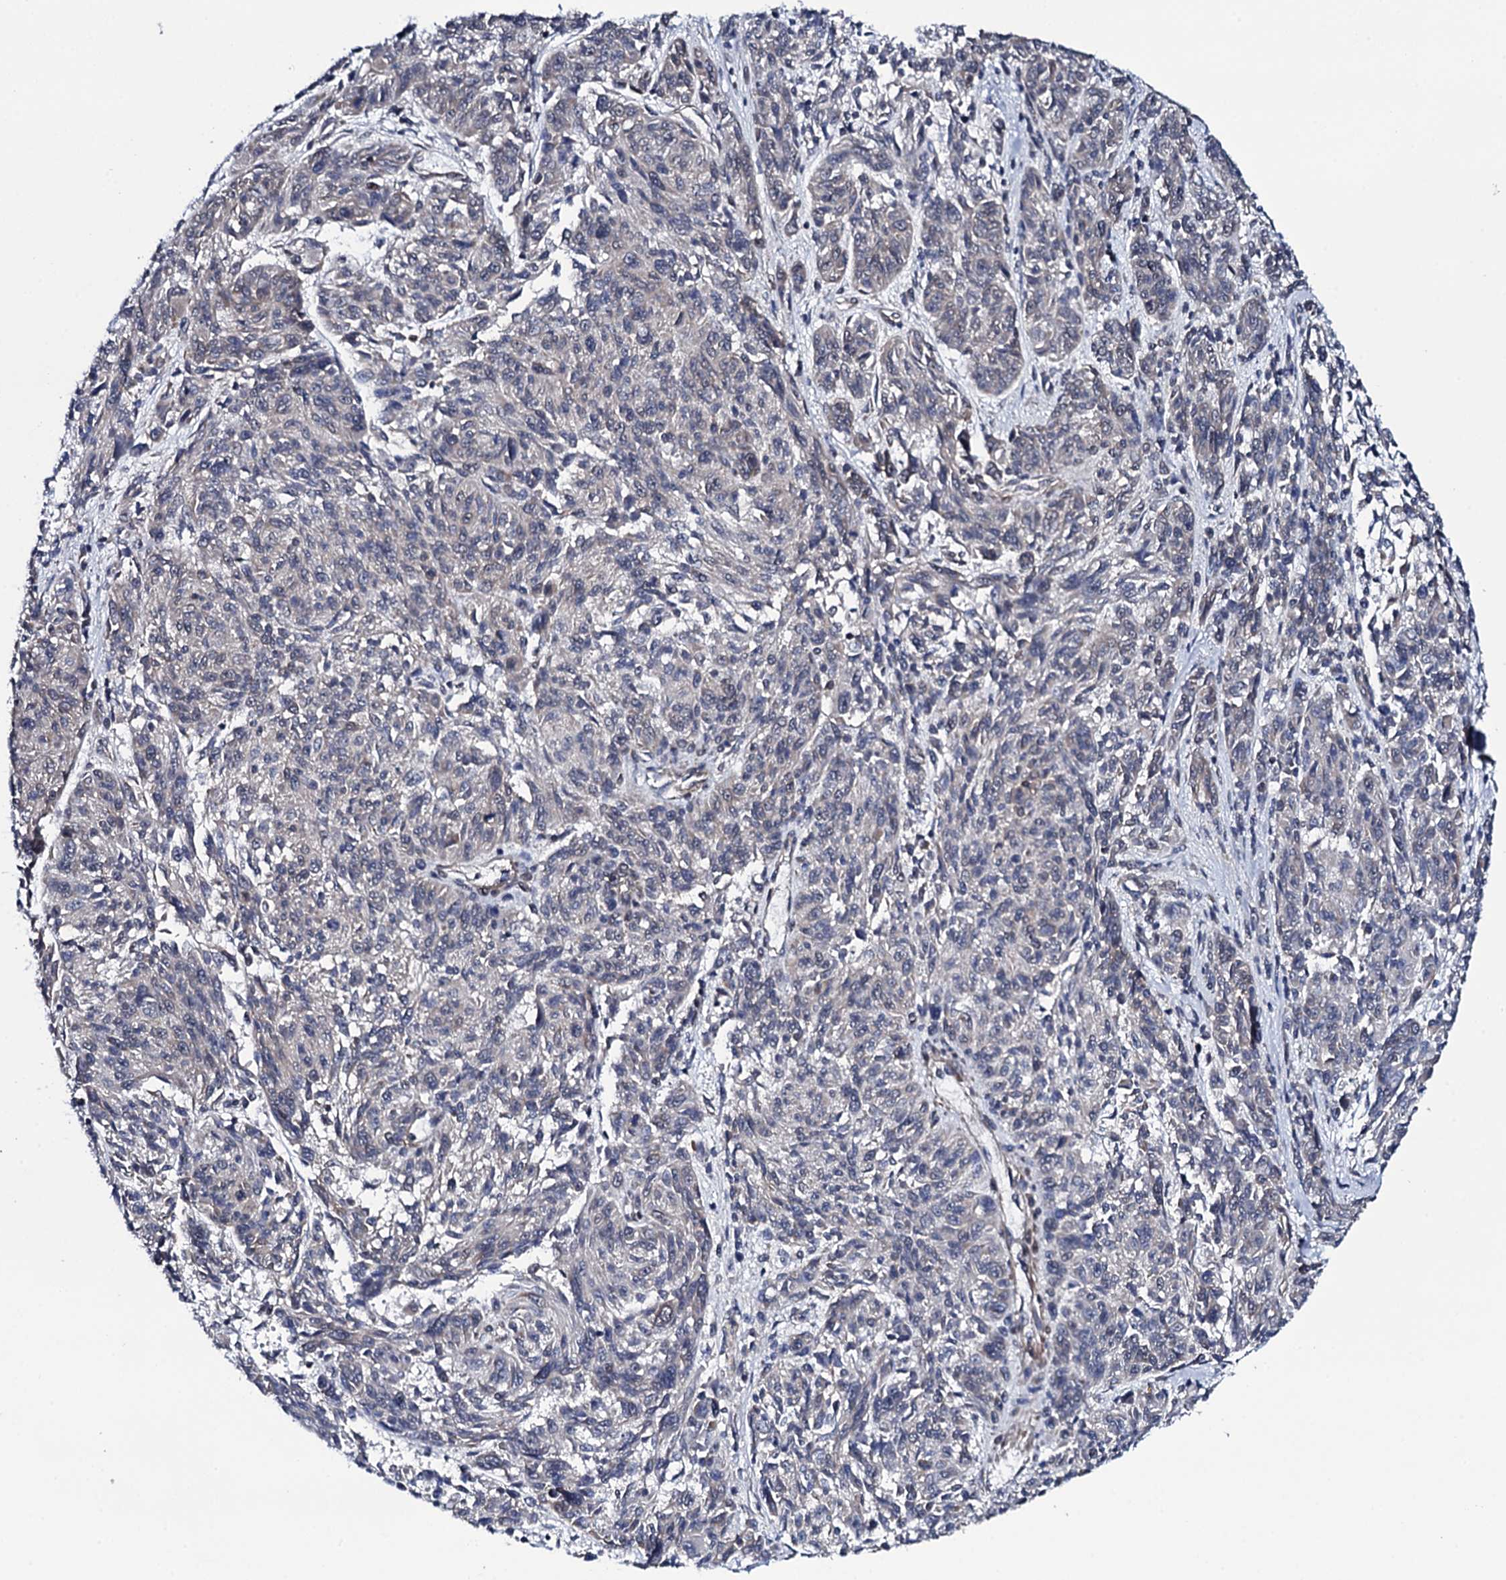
{"staining": {"intensity": "negative", "quantity": "none", "location": "none"}, "tissue": "melanoma", "cell_type": "Tumor cells", "image_type": "cancer", "snomed": [{"axis": "morphology", "description": "Malignant melanoma, NOS"}, {"axis": "topography", "description": "Skin"}], "caption": "Melanoma was stained to show a protein in brown. There is no significant positivity in tumor cells.", "gene": "CWC15", "patient": {"sex": "male", "age": 53}}